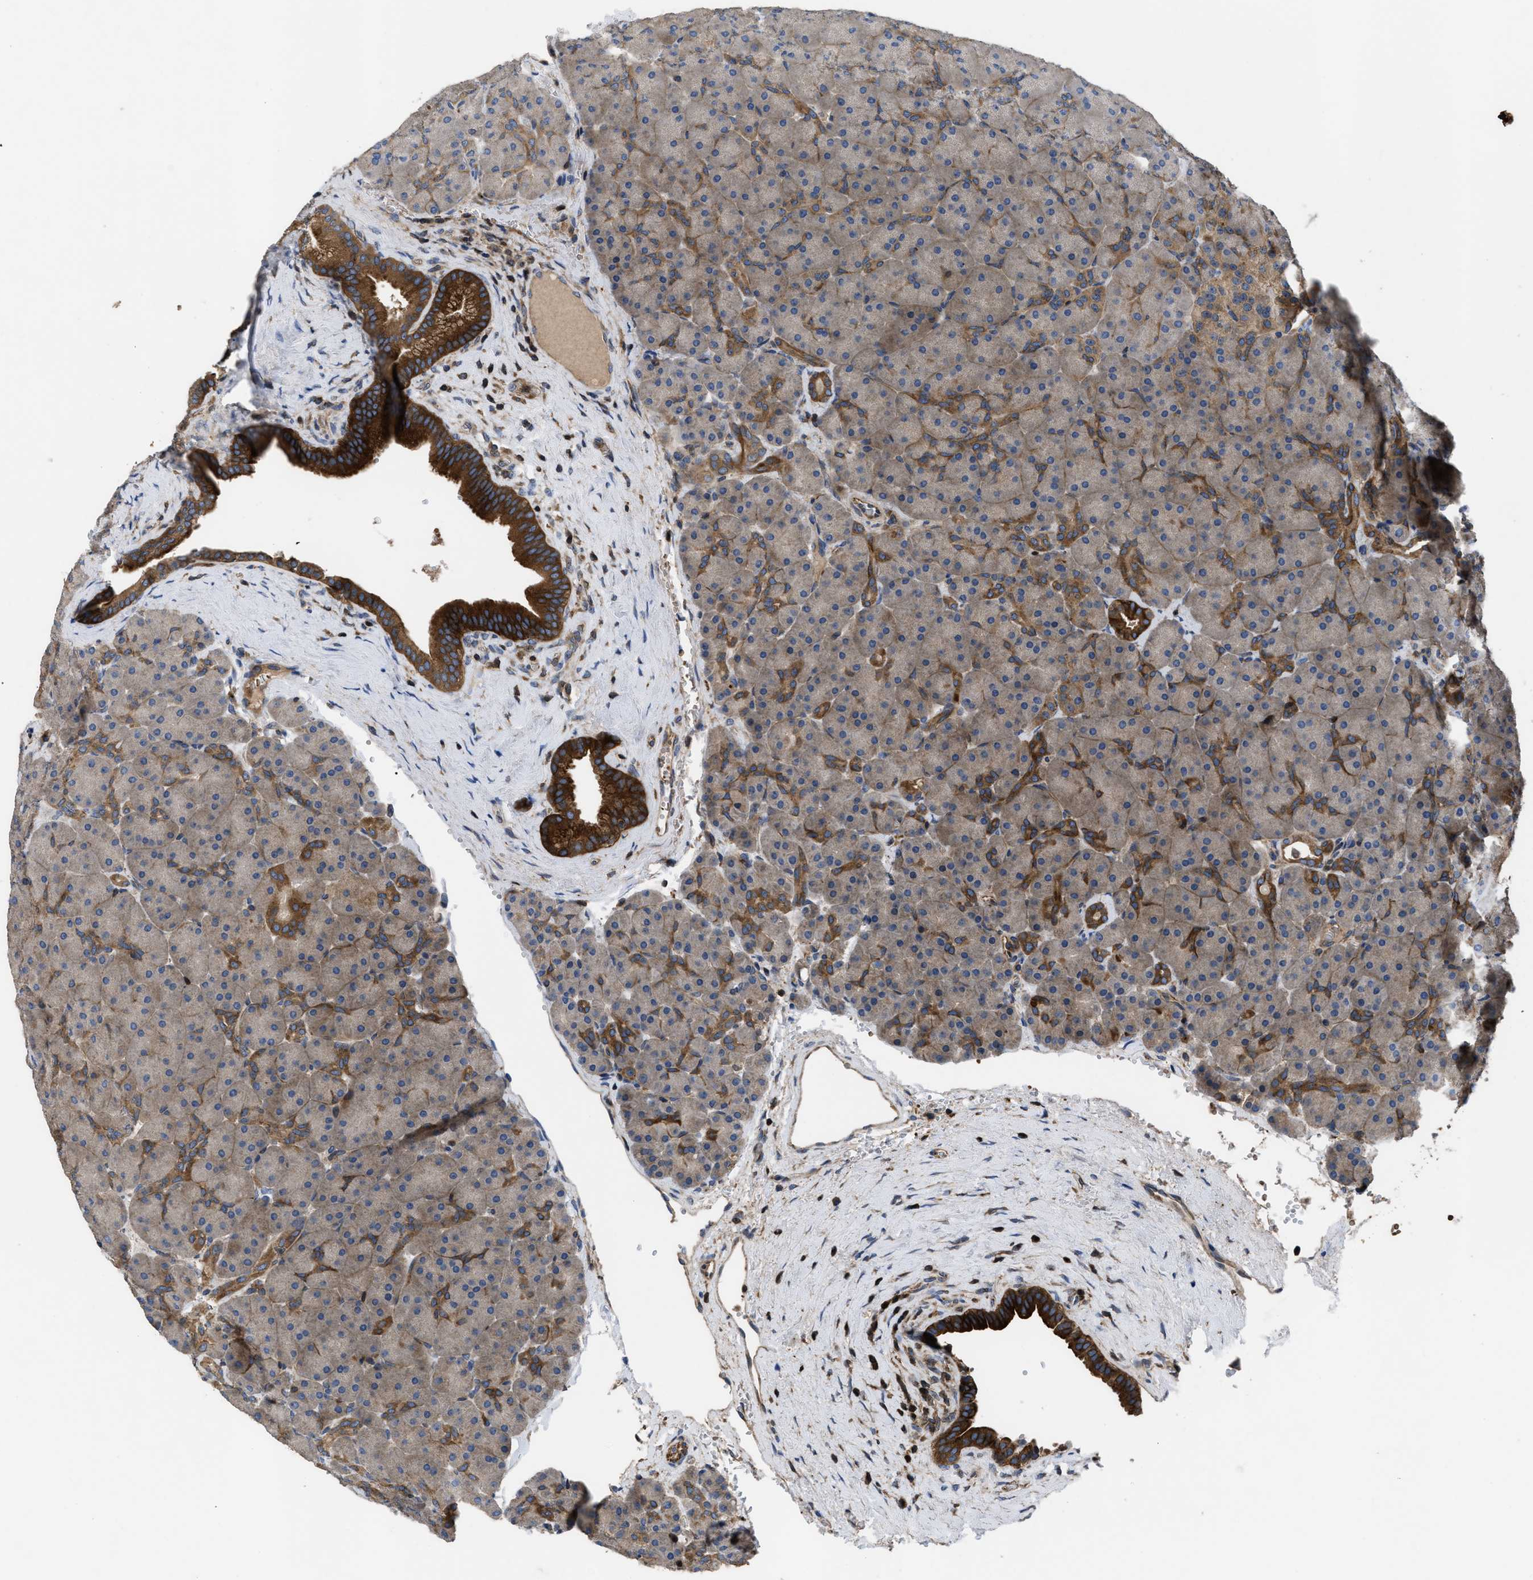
{"staining": {"intensity": "strong", "quantity": "25%-75%", "location": "cytoplasmic/membranous"}, "tissue": "pancreas", "cell_type": "Exocrine glandular cells", "image_type": "normal", "snomed": [{"axis": "morphology", "description": "Normal tissue, NOS"}, {"axis": "topography", "description": "Pancreas"}], "caption": "Strong cytoplasmic/membranous positivity for a protein is seen in about 25%-75% of exocrine glandular cells of normal pancreas using immunohistochemistry (IHC).", "gene": "YBEY", "patient": {"sex": "male", "age": 66}}